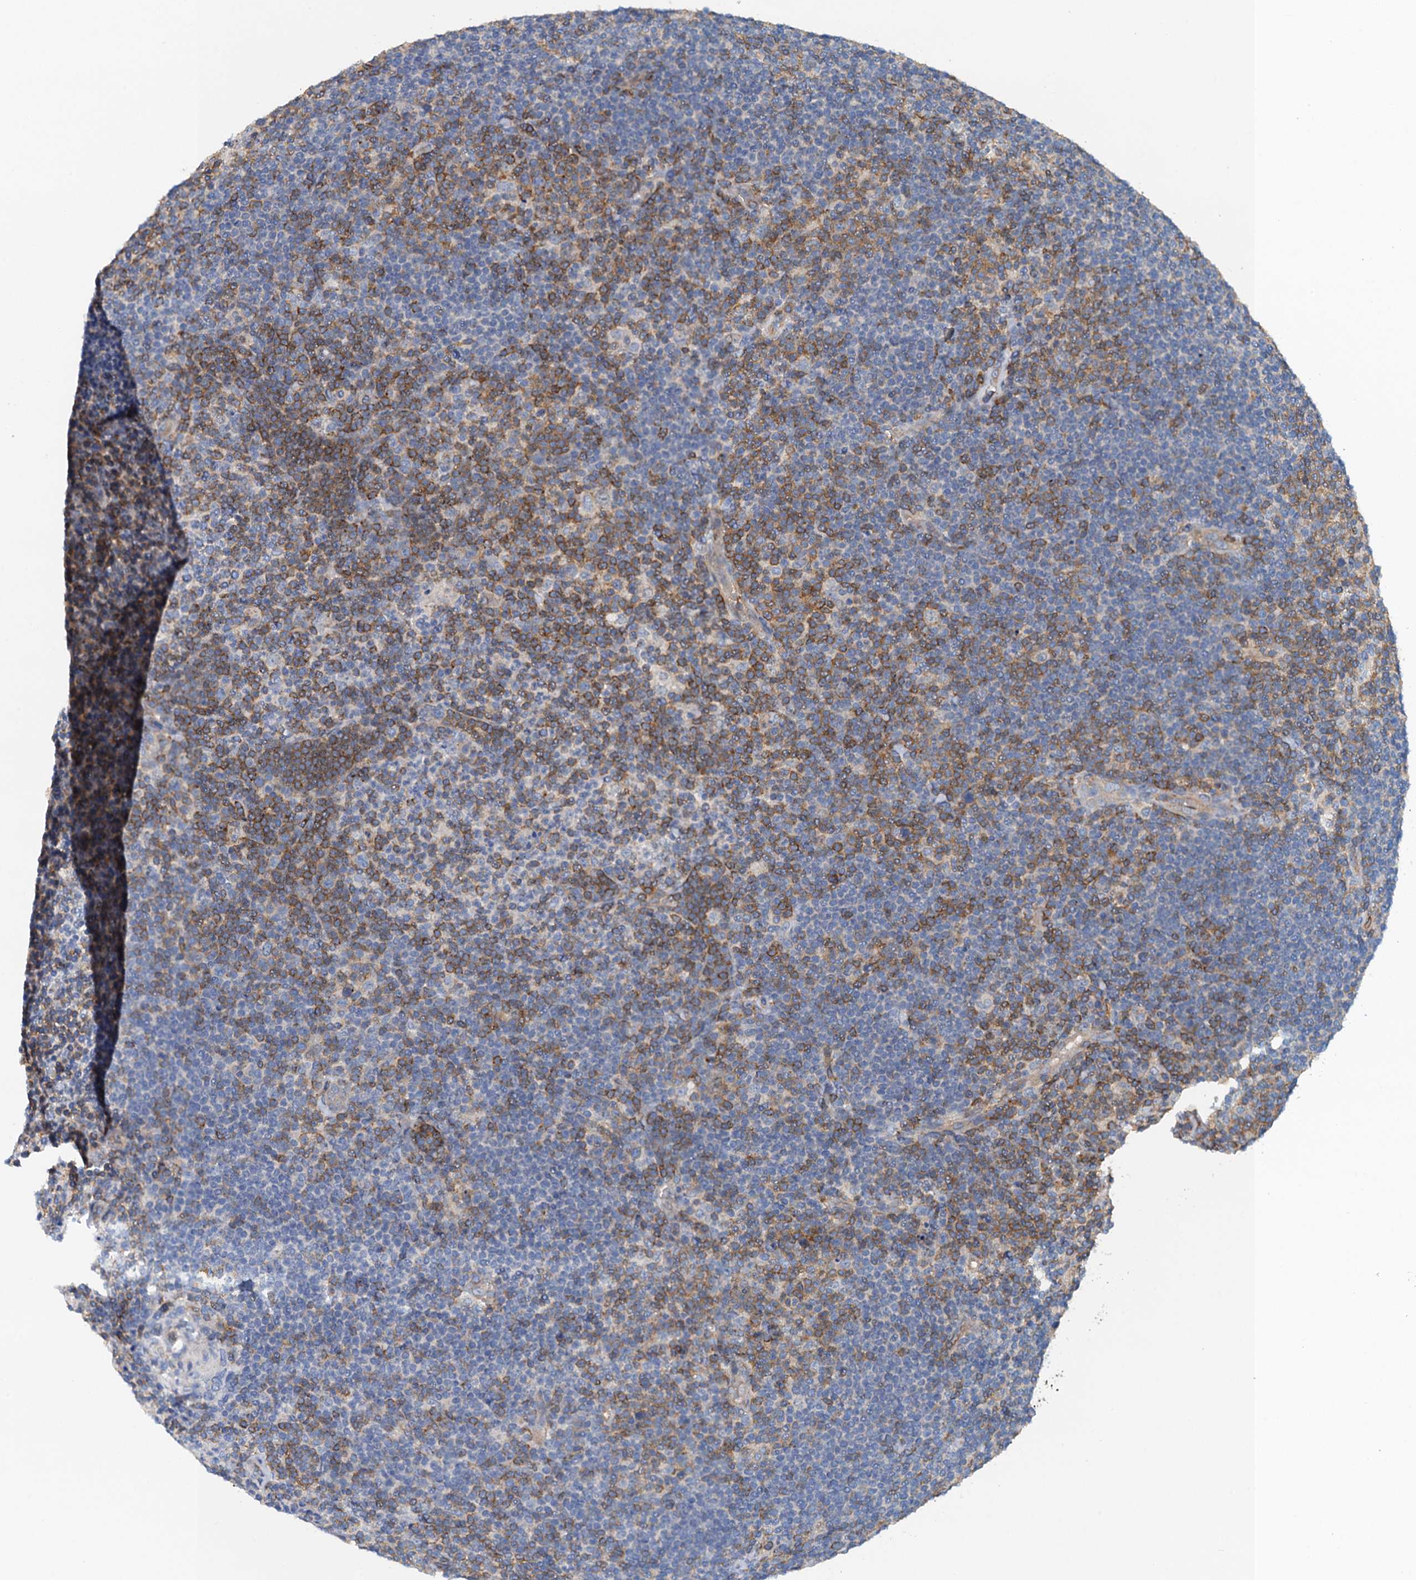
{"staining": {"intensity": "negative", "quantity": "none", "location": "none"}, "tissue": "lymphoma", "cell_type": "Tumor cells", "image_type": "cancer", "snomed": [{"axis": "morphology", "description": "Hodgkin's disease, NOS"}, {"axis": "topography", "description": "Lymph node"}], "caption": "Micrograph shows no protein expression in tumor cells of lymphoma tissue. (DAB immunohistochemistry visualized using brightfield microscopy, high magnification).", "gene": "ROGDI", "patient": {"sex": "female", "age": 57}}